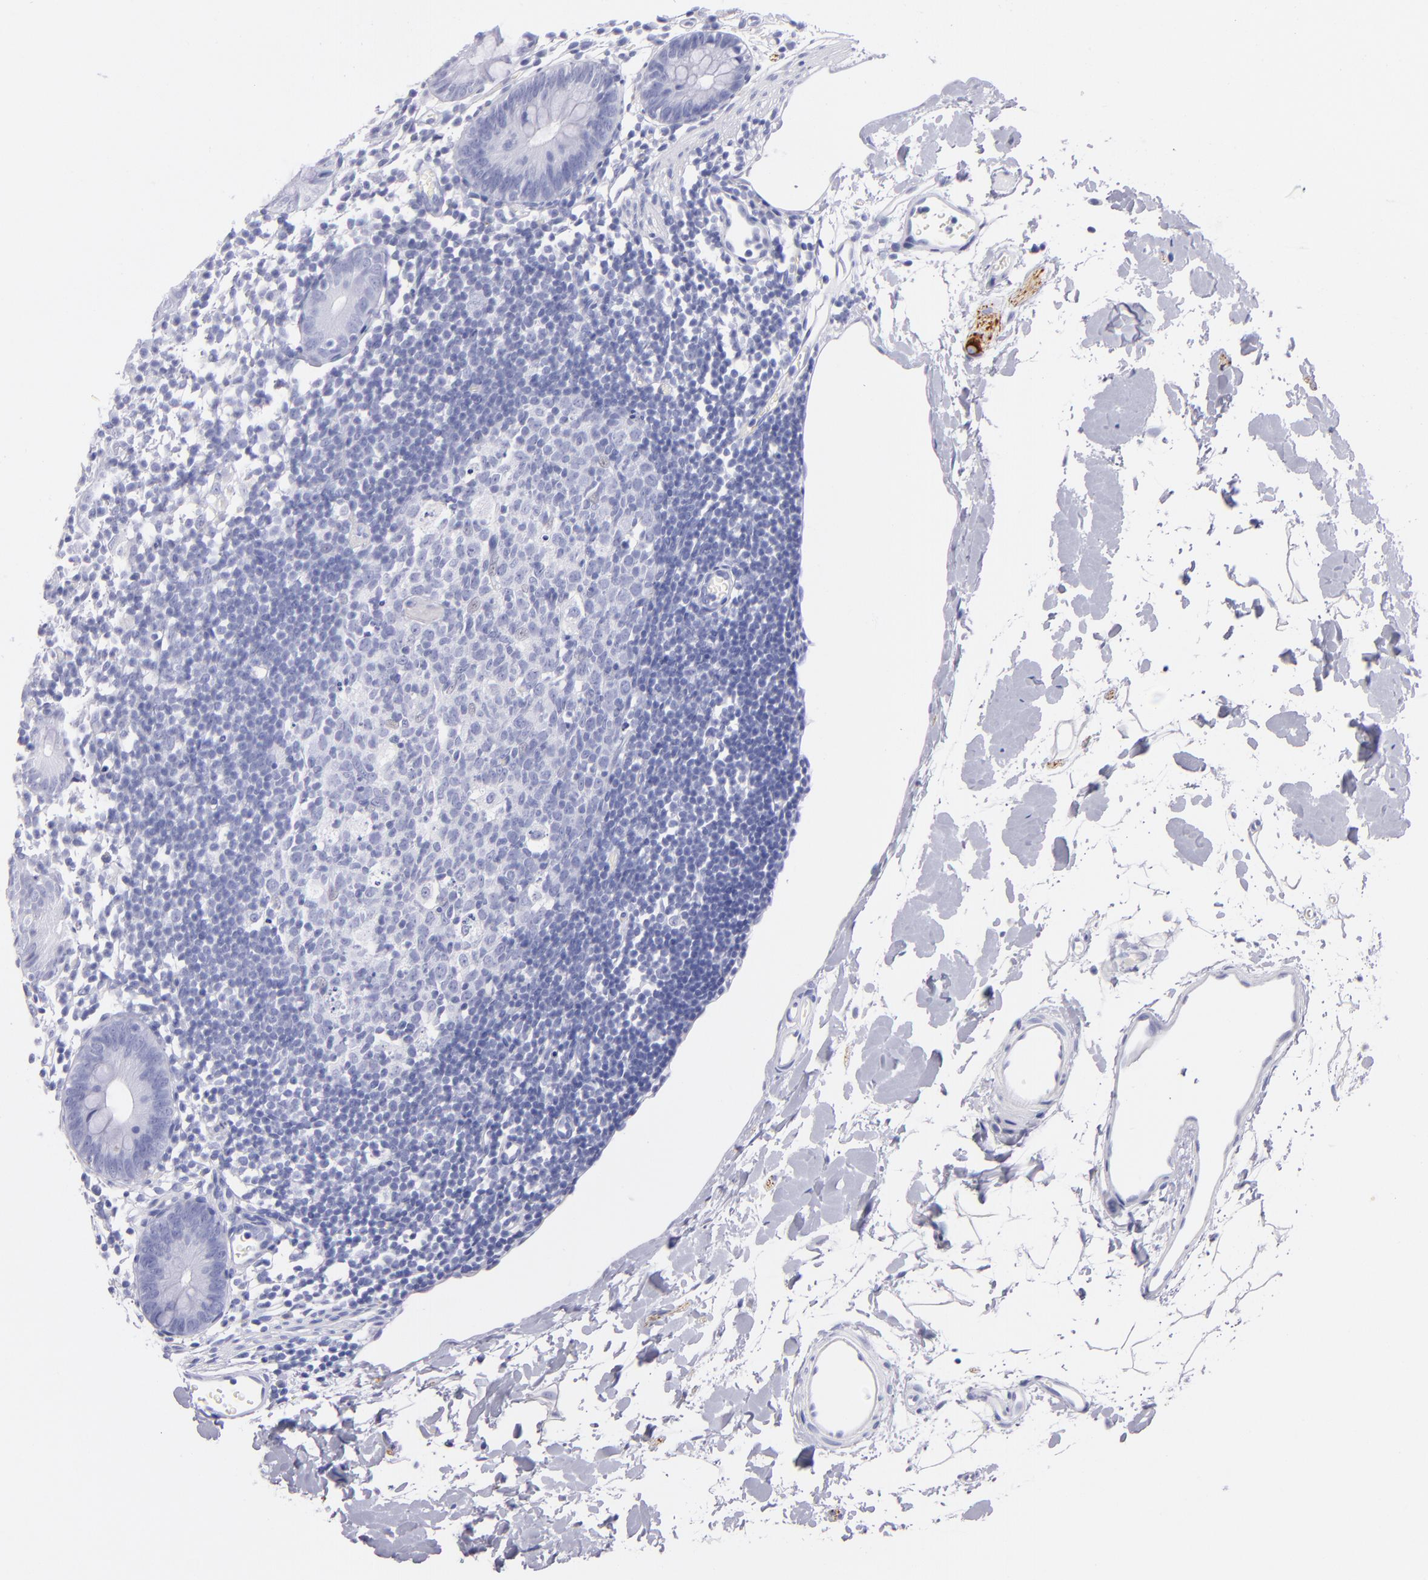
{"staining": {"intensity": "negative", "quantity": "none", "location": "none"}, "tissue": "colon", "cell_type": "Endothelial cells", "image_type": "normal", "snomed": [{"axis": "morphology", "description": "Normal tissue, NOS"}, {"axis": "topography", "description": "Colon"}], "caption": "Image shows no protein positivity in endothelial cells of normal colon. (Immunohistochemistry, brightfield microscopy, high magnification).", "gene": "PRPH", "patient": {"sex": "male", "age": 14}}